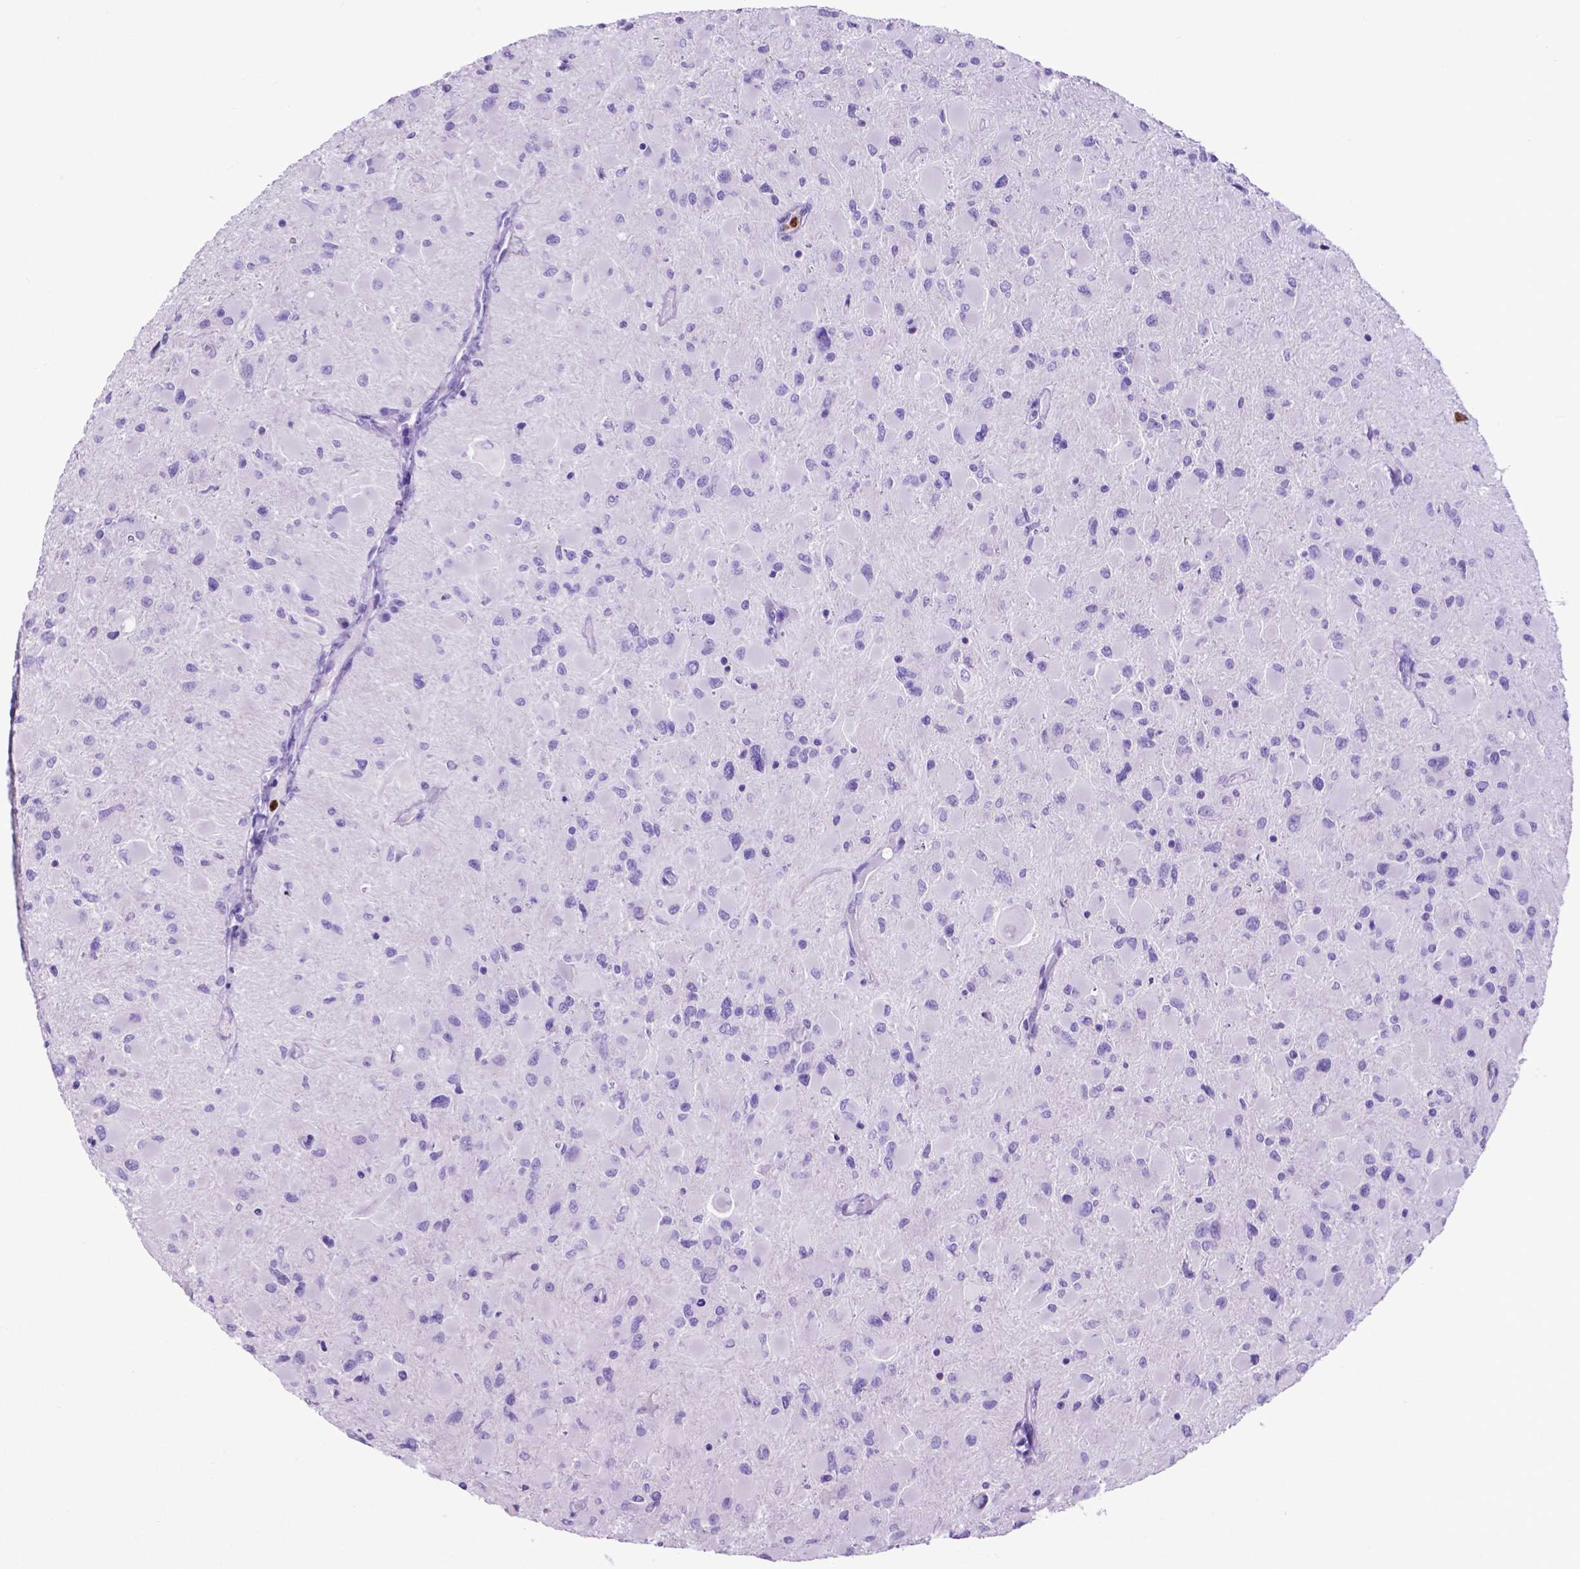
{"staining": {"intensity": "negative", "quantity": "none", "location": "none"}, "tissue": "glioma", "cell_type": "Tumor cells", "image_type": "cancer", "snomed": [{"axis": "morphology", "description": "Glioma, malignant, High grade"}, {"axis": "topography", "description": "Cerebral cortex"}], "caption": "Immunohistochemical staining of human glioma reveals no significant staining in tumor cells.", "gene": "LZTR1", "patient": {"sex": "female", "age": 36}}